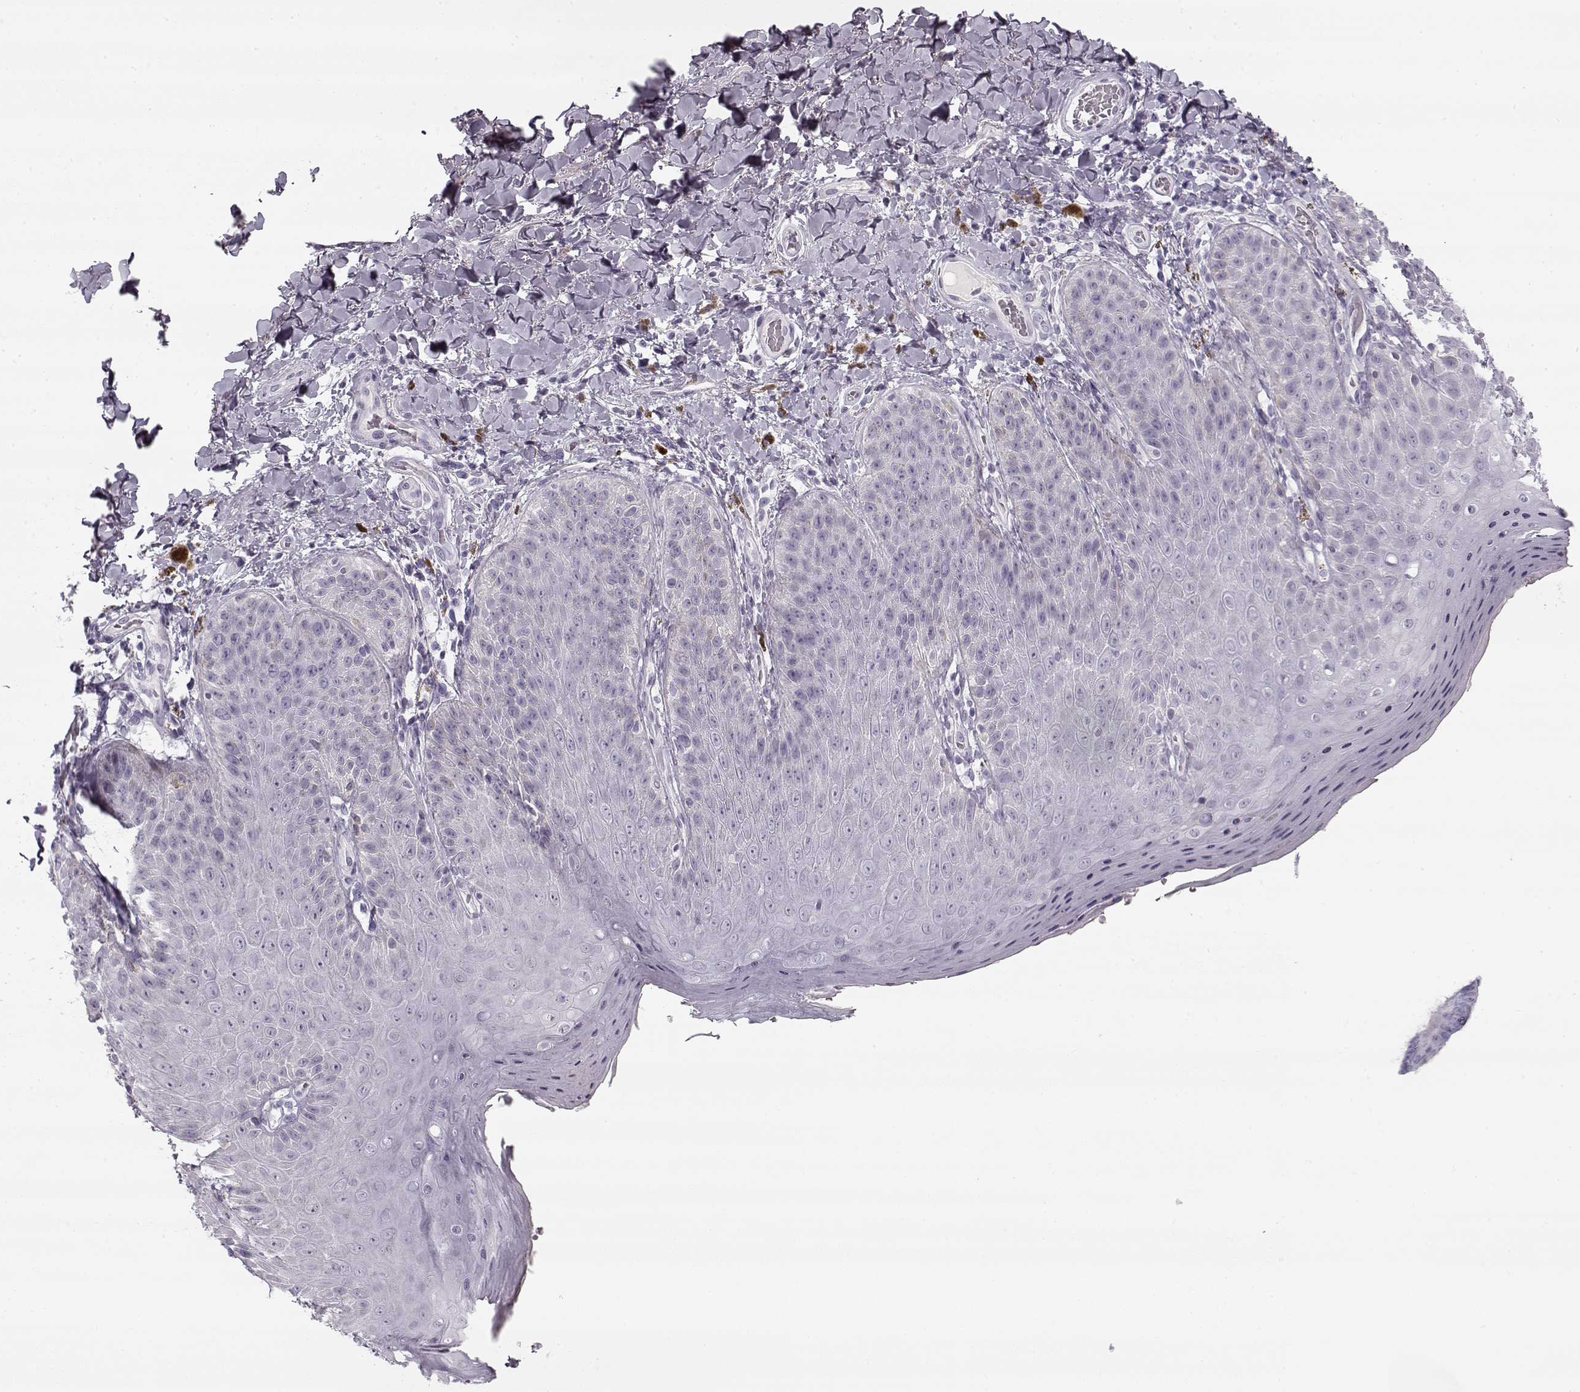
{"staining": {"intensity": "negative", "quantity": "none", "location": "none"}, "tissue": "skin", "cell_type": "Epidermal cells", "image_type": "normal", "snomed": [{"axis": "morphology", "description": "Normal tissue, NOS"}, {"axis": "topography", "description": "Anal"}], "caption": "Immunohistochemical staining of normal skin demonstrates no significant positivity in epidermal cells.", "gene": "PNMT", "patient": {"sex": "male", "age": 53}}